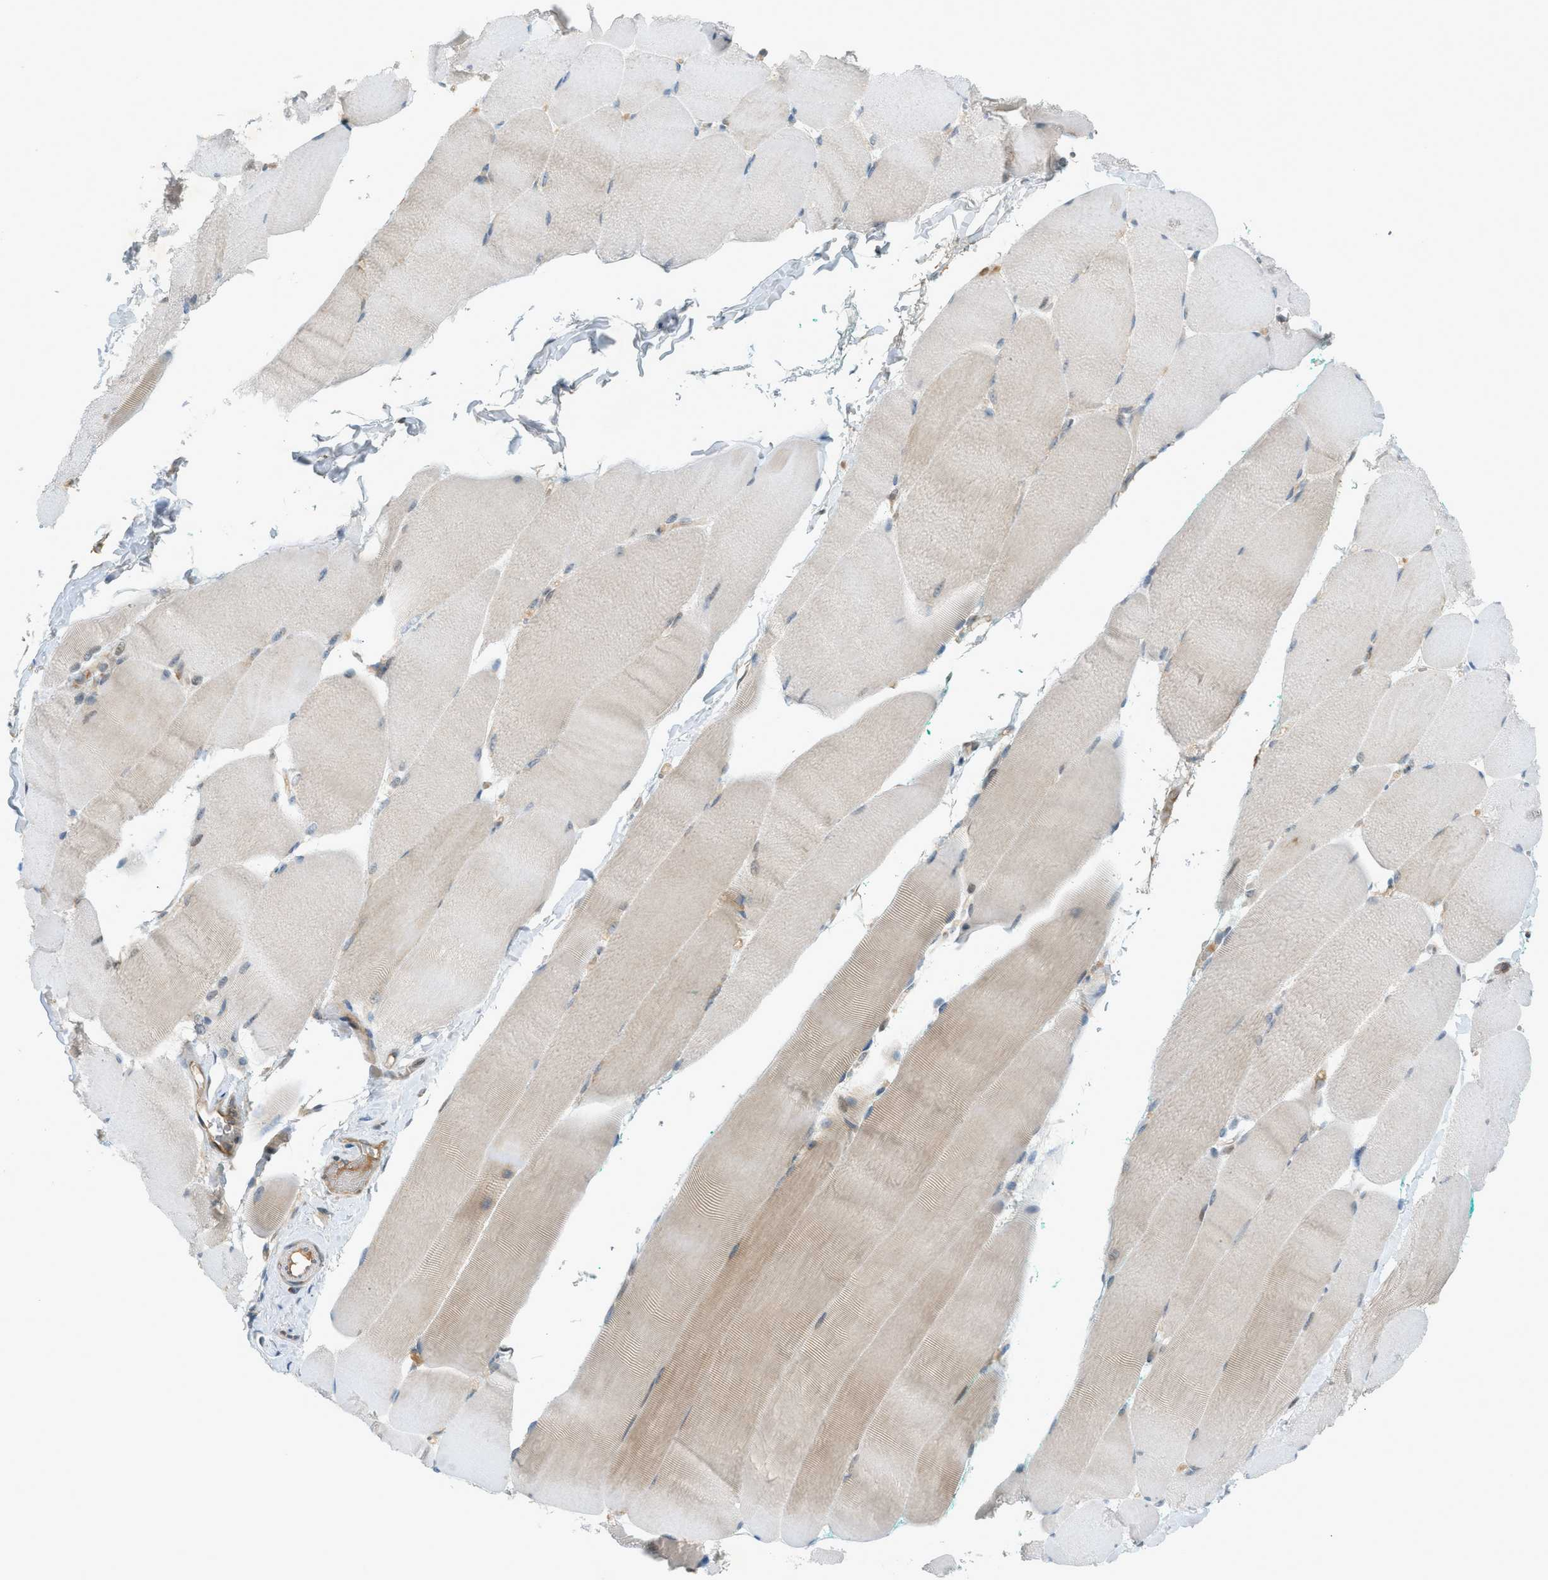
{"staining": {"intensity": "weak", "quantity": "25%-75%", "location": "cytoplasmic/membranous"}, "tissue": "skeletal muscle", "cell_type": "Myocytes", "image_type": "normal", "snomed": [{"axis": "morphology", "description": "Normal tissue, NOS"}, {"axis": "morphology", "description": "Squamous cell carcinoma, NOS"}, {"axis": "topography", "description": "Skeletal muscle"}], "caption": "Immunohistochemical staining of benign skeletal muscle demonstrates 25%-75% levels of weak cytoplasmic/membranous protein expression in approximately 25%-75% of myocytes.", "gene": "DYRK1A", "patient": {"sex": "male", "age": 51}}